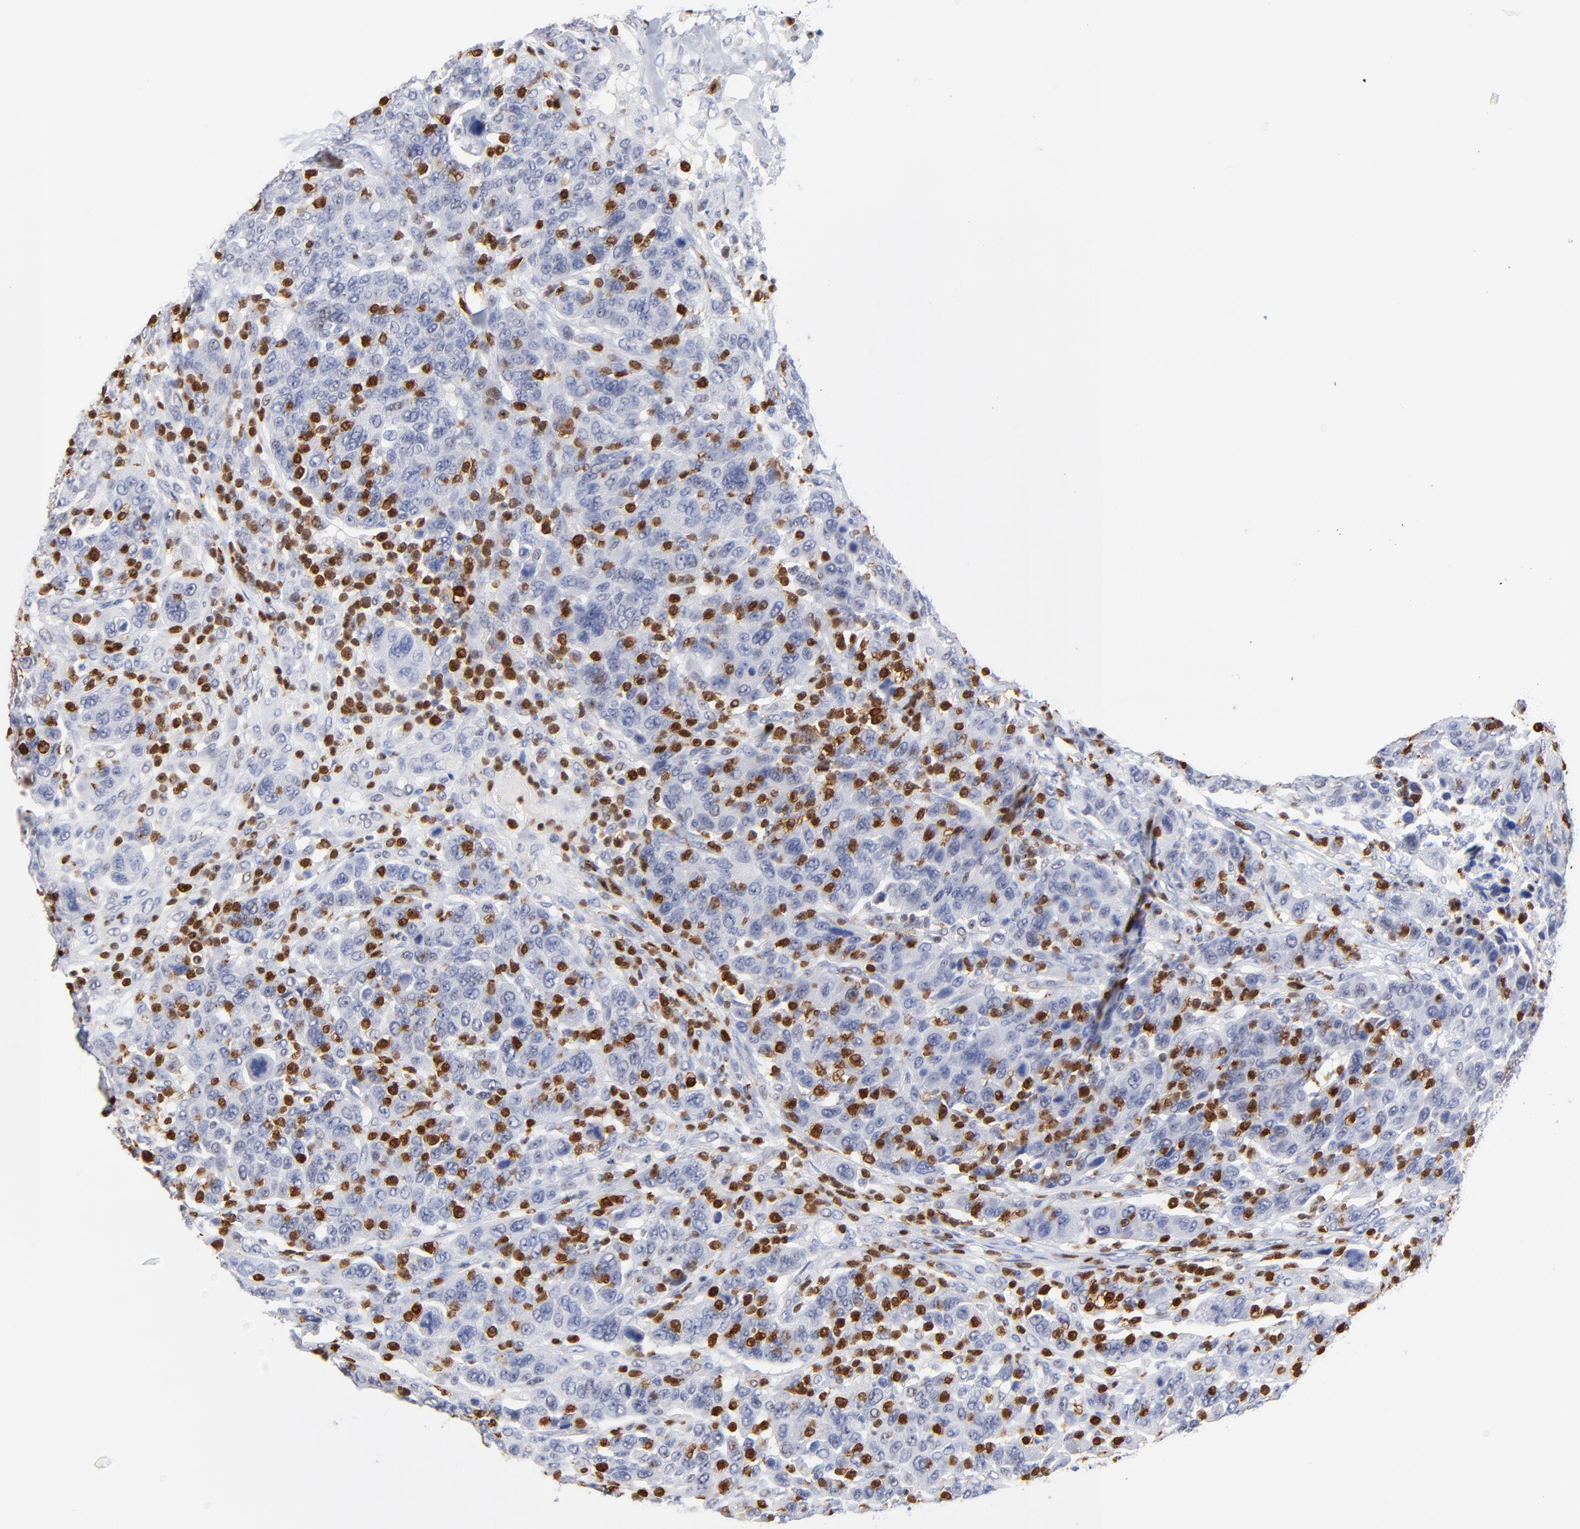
{"staining": {"intensity": "negative", "quantity": "none", "location": "none"}, "tissue": "breast cancer", "cell_type": "Tumor cells", "image_type": "cancer", "snomed": [{"axis": "morphology", "description": "Duct carcinoma"}, {"axis": "topography", "description": "Breast"}], "caption": "Tumor cells are negative for brown protein staining in breast cancer.", "gene": "ZAP70", "patient": {"sex": "female", "age": 37}}